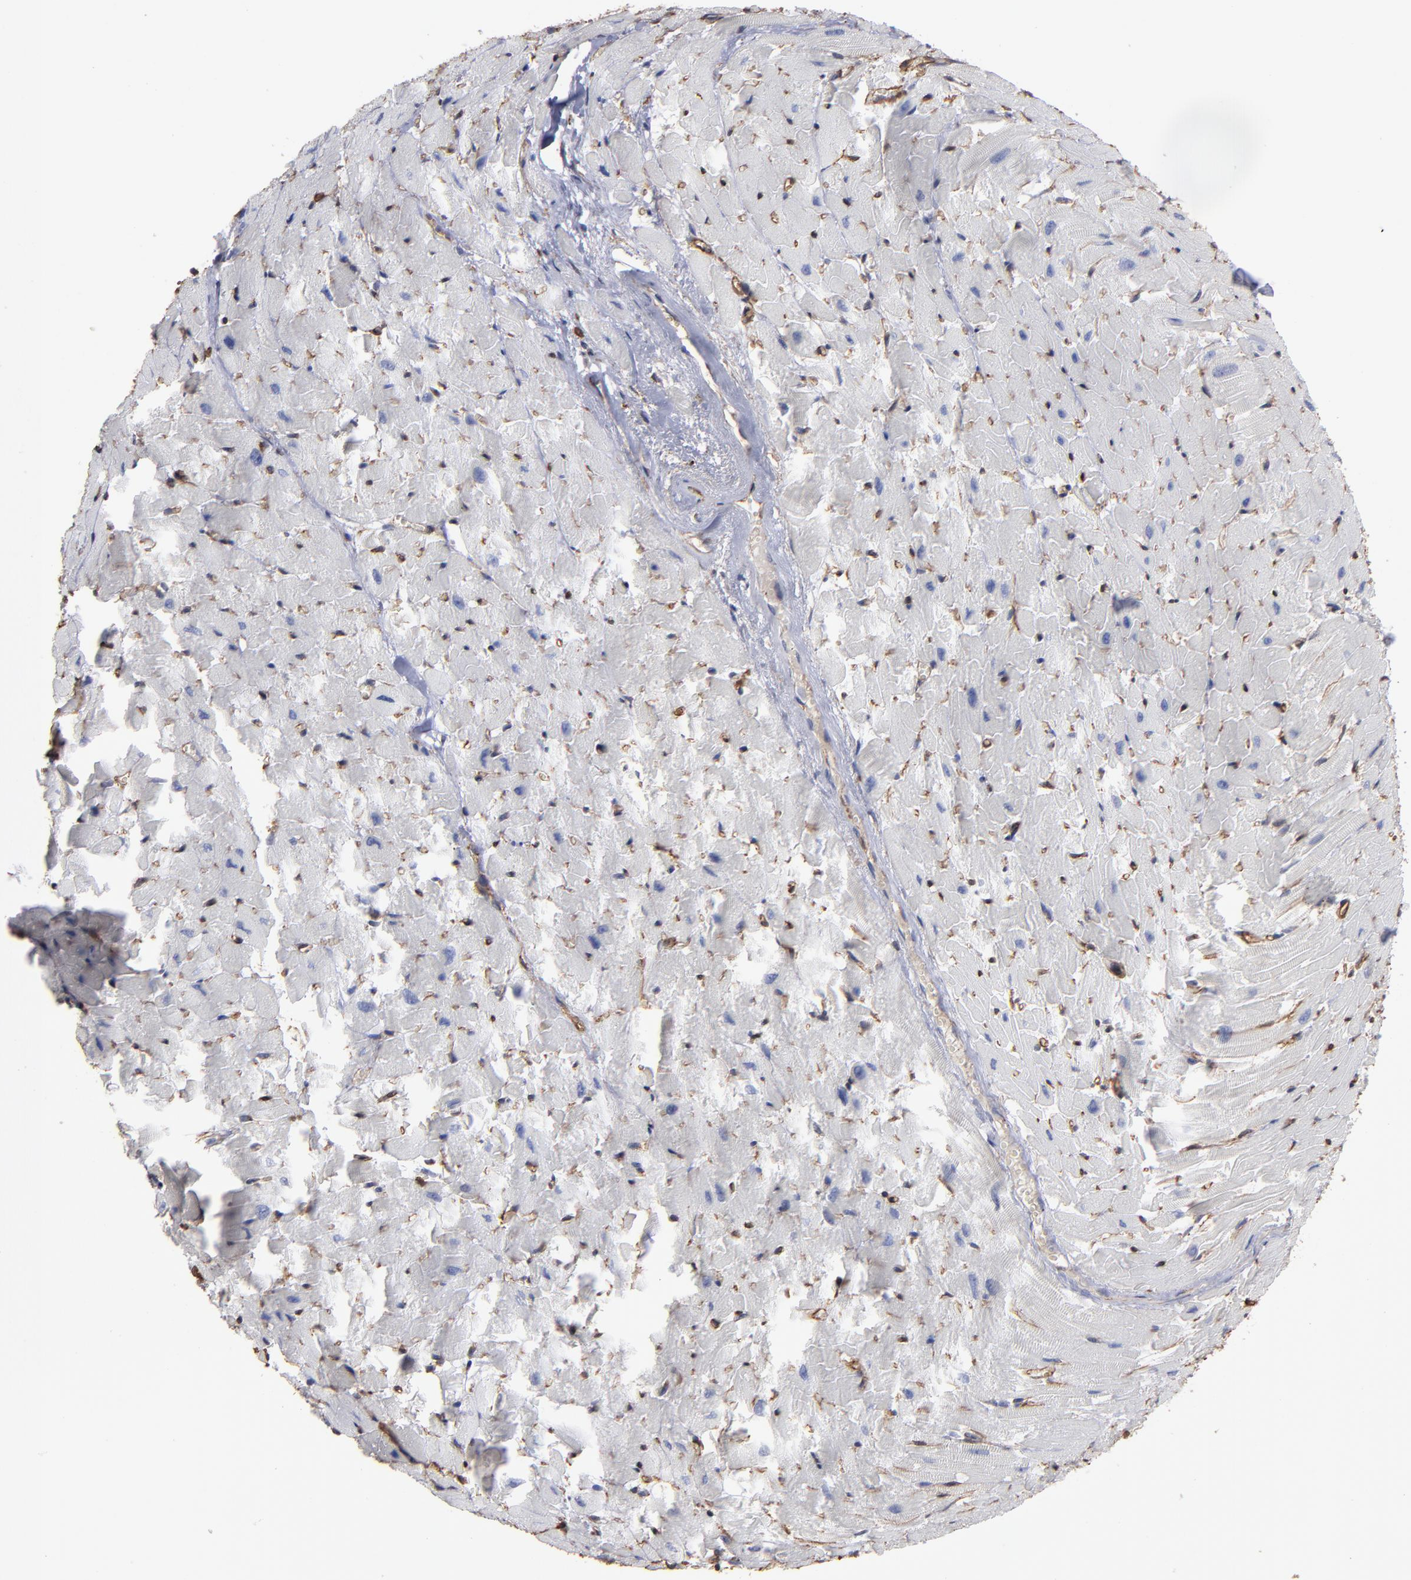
{"staining": {"intensity": "negative", "quantity": "none", "location": "none"}, "tissue": "heart muscle", "cell_type": "Cardiomyocytes", "image_type": "normal", "snomed": [{"axis": "morphology", "description": "Normal tissue, NOS"}, {"axis": "topography", "description": "Heart"}], "caption": "An IHC photomicrograph of unremarkable heart muscle is shown. There is no staining in cardiomyocytes of heart muscle.", "gene": "ACTN4", "patient": {"sex": "female", "age": 19}}